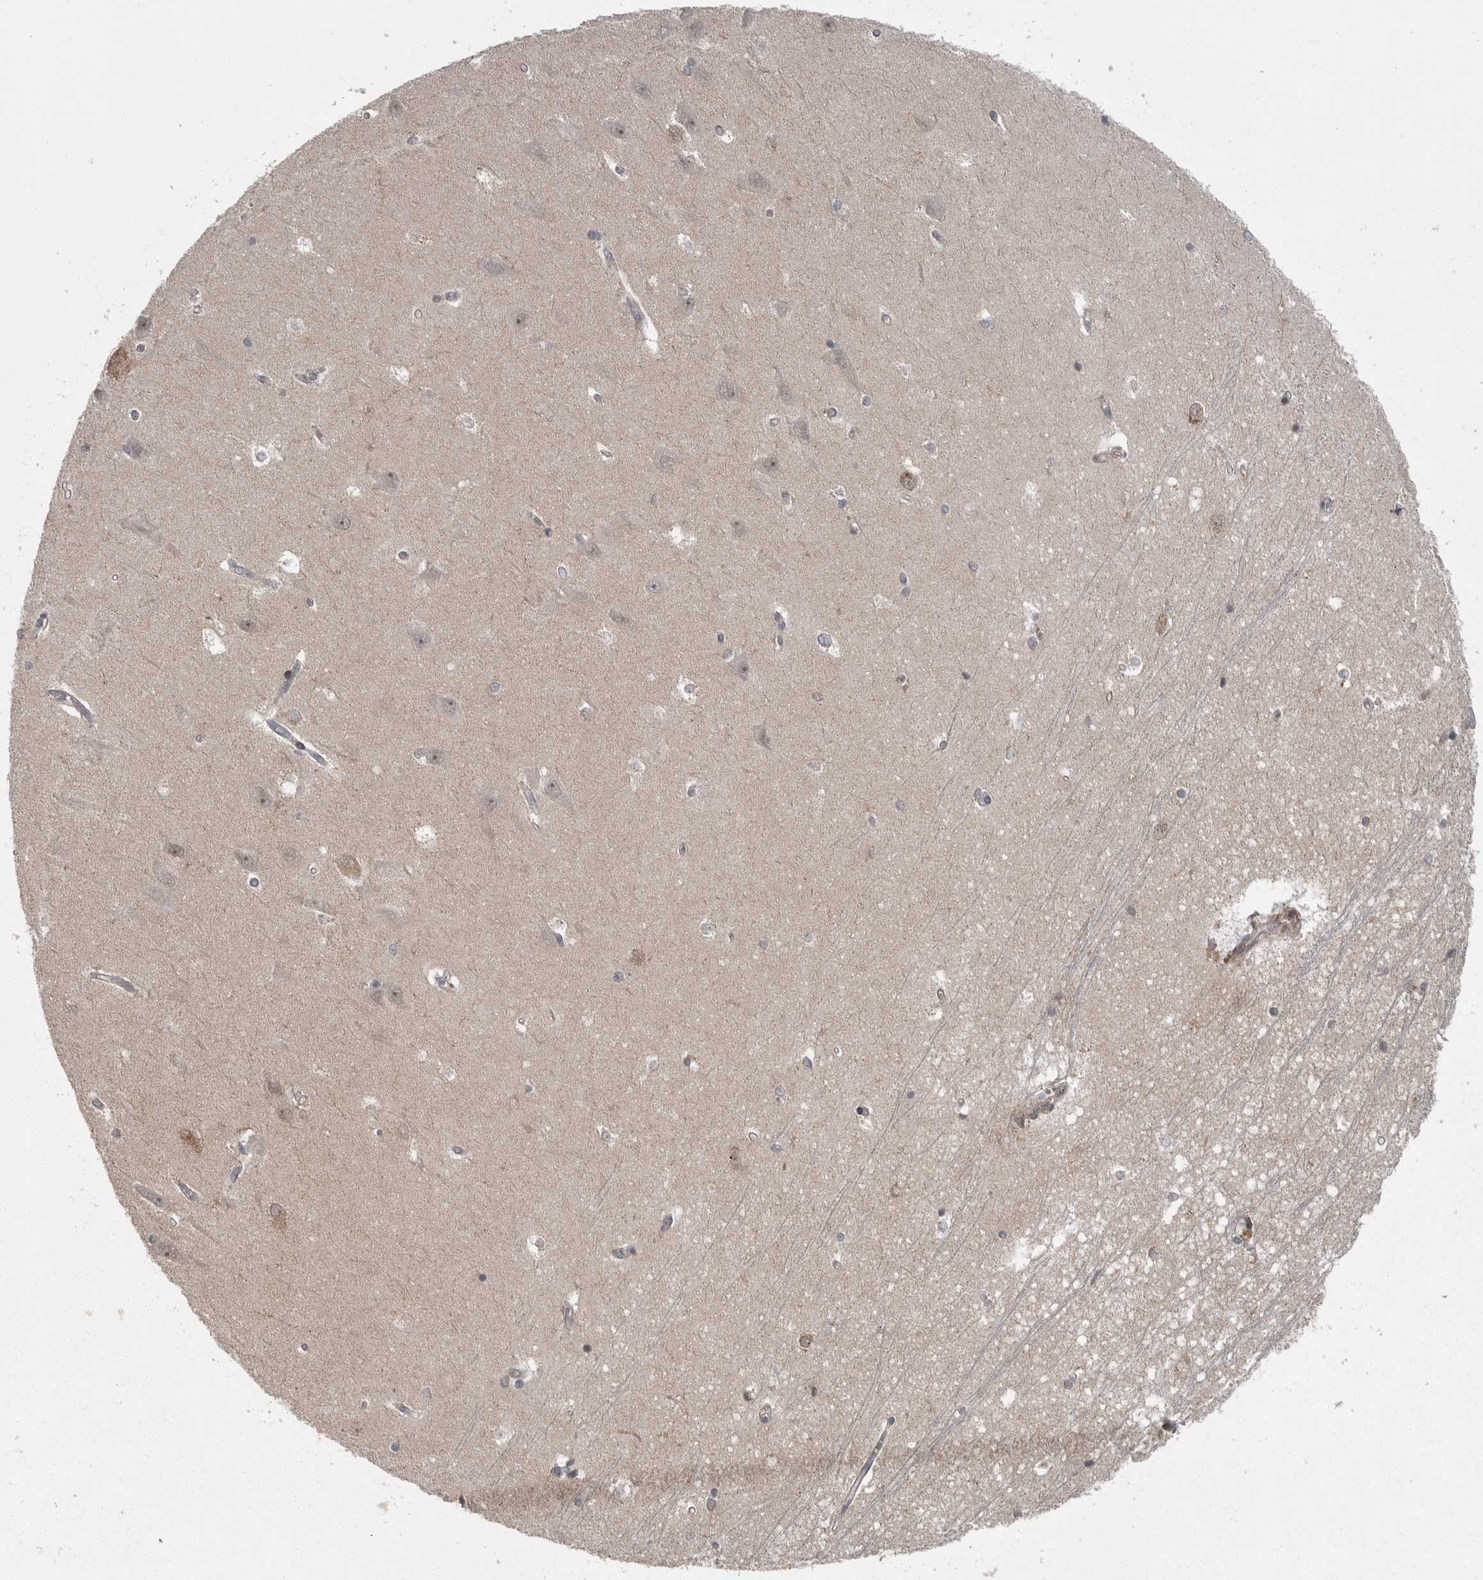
{"staining": {"intensity": "weak", "quantity": "<25%", "location": "cytoplasmic/membranous"}, "tissue": "hippocampus", "cell_type": "Glial cells", "image_type": "normal", "snomed": [{"axis": "morphology", "description": "Normal tissue, NOS"}, {"axis": "topography", "description": "Hippocampus"}], "caption": "Histopathology image shows no significant protein expression in glial cells of benign hippocampus.", "gene": "PPP1R9A", "patient": {"sex": "male", "age": 45}}